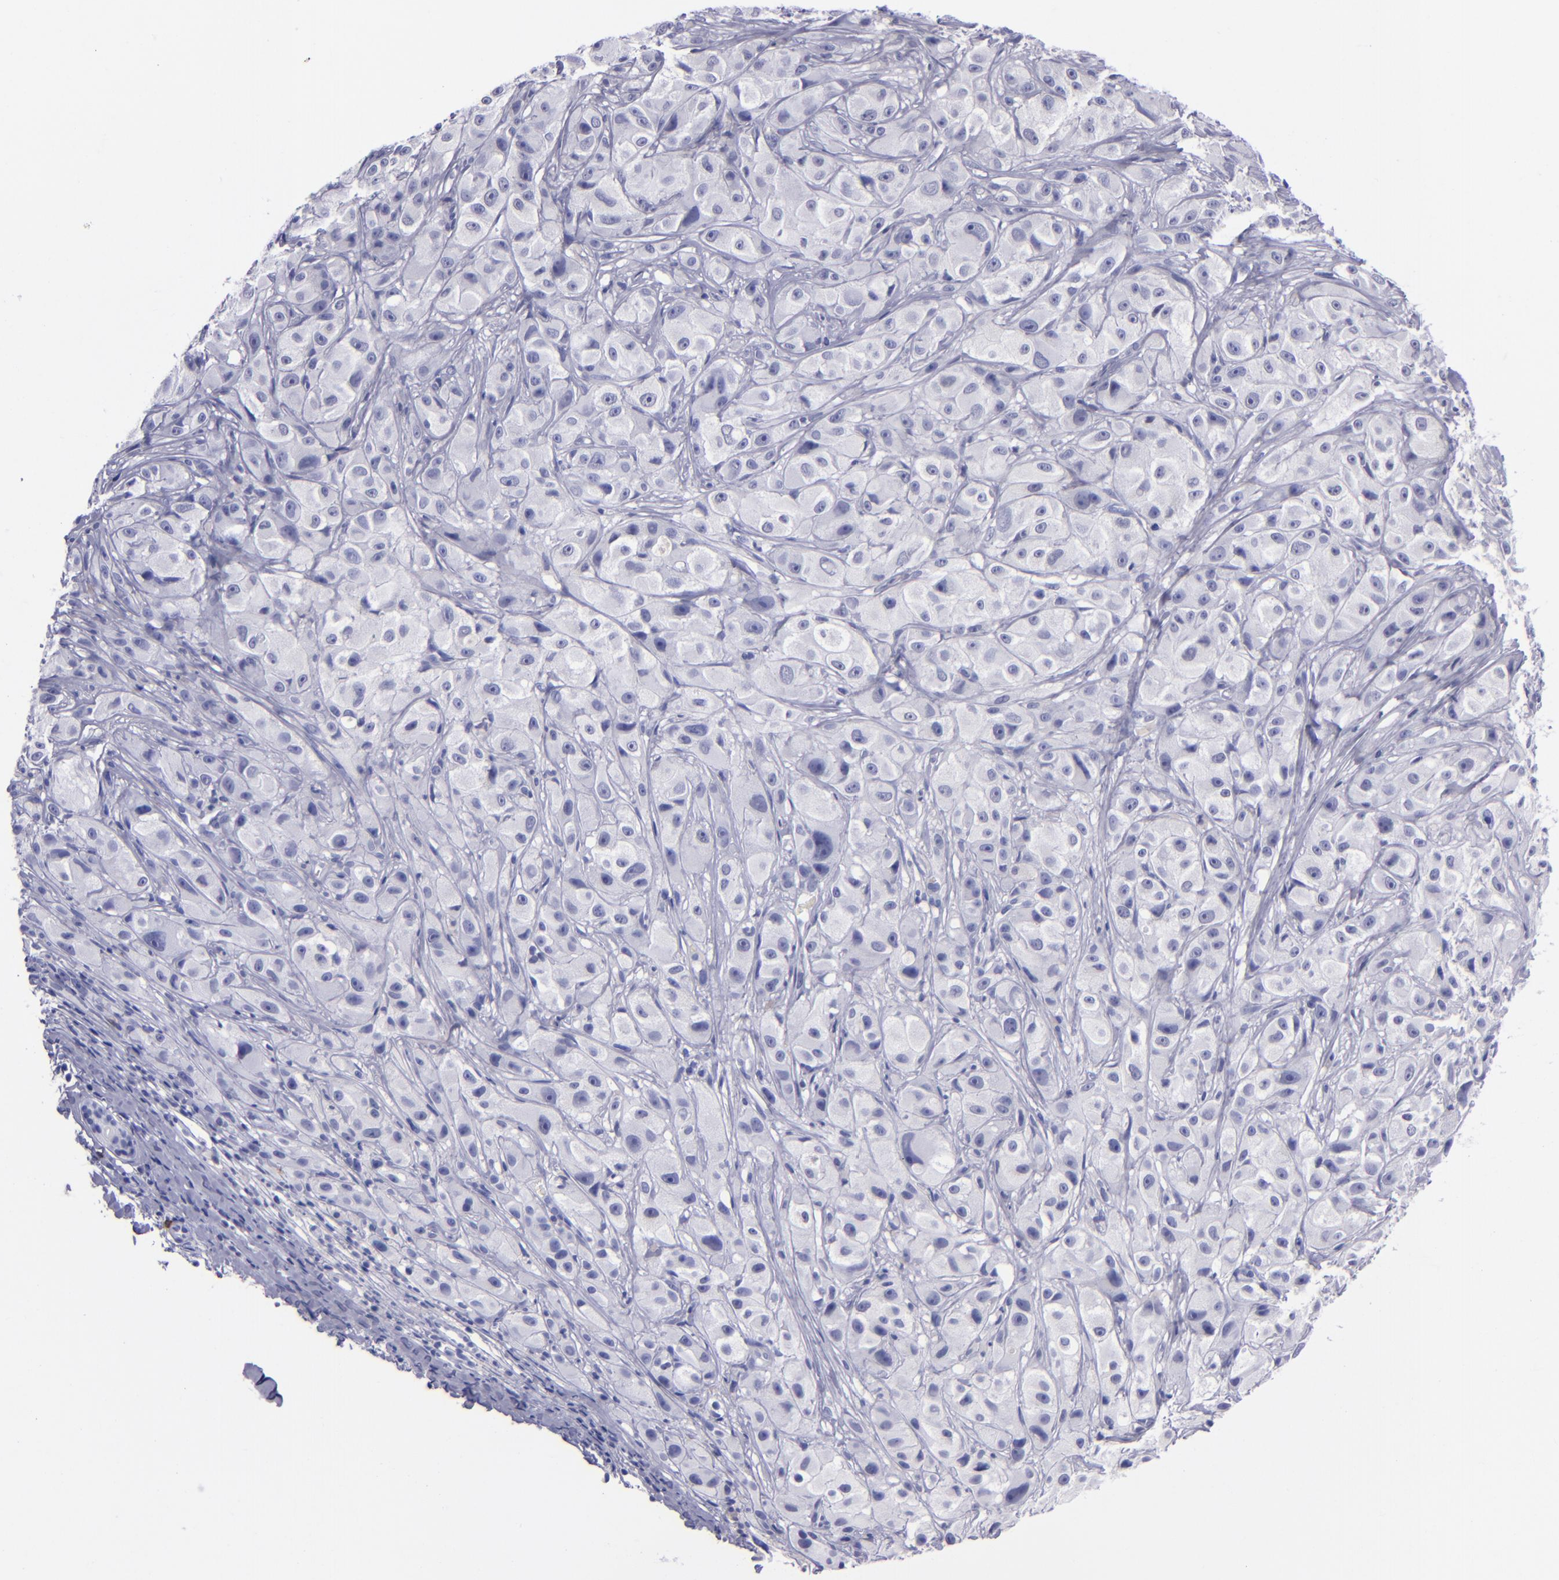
{"staining": {"intensity": "negative", "quantity": "none", "location": "none"}, "tissue": "melanoma", "cell_type": "Tumor cells", "image_type": "cancer", "snomed": [{"axis": "morphology", "description": "Malignant melanoma, NOS"}, {"axis": "topography", "description": "Skin"}], "caption": "The immunohistochemistry (IHC) histopathology image has no significant staining in tumor cells of malignant melanoma tissue.", "gene": "CD37", "patient": {"sex": "male", "age": 56}}